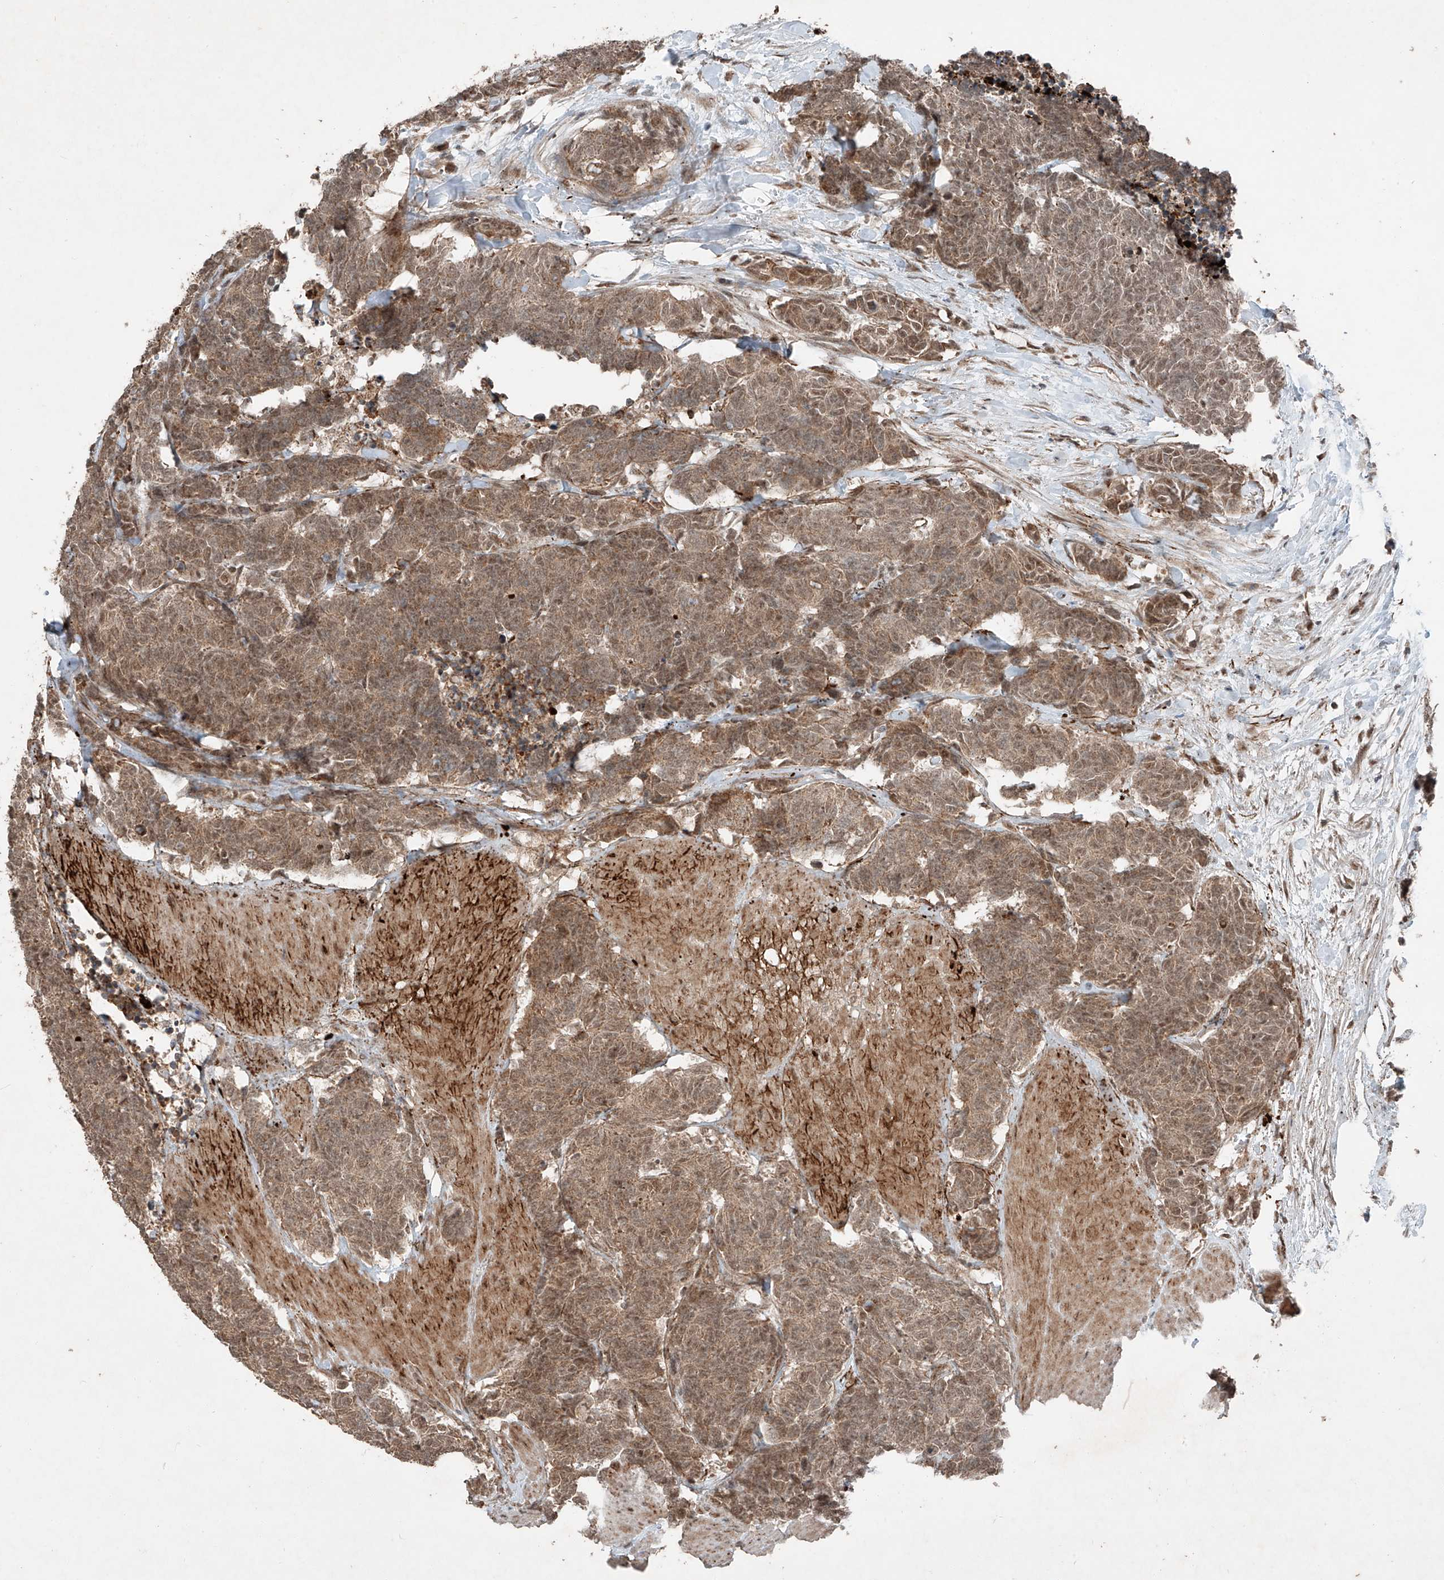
{"staining": {"intensity": "moderate", "quantity": ">75%", "location": "cytoplasmic/membranous,nuclear"}, "tissue": "carcinoid", "cell_type": "Tumor cells", "image_type": "cancer", "snomed": [{"axis": "morphology", "description": "Carcinoma, NOS"}, {"axis": "morphology", "description": "Carcinoid, malignant, NOS"}, {"axis": "topography", "description": "Urinary bladder"}], "caption": "Carcinoid stained with a protein marker displays moderate staining in tumor cells.", "gene": "ZNF620", "patient": {"sex": "male", "age": 57}}